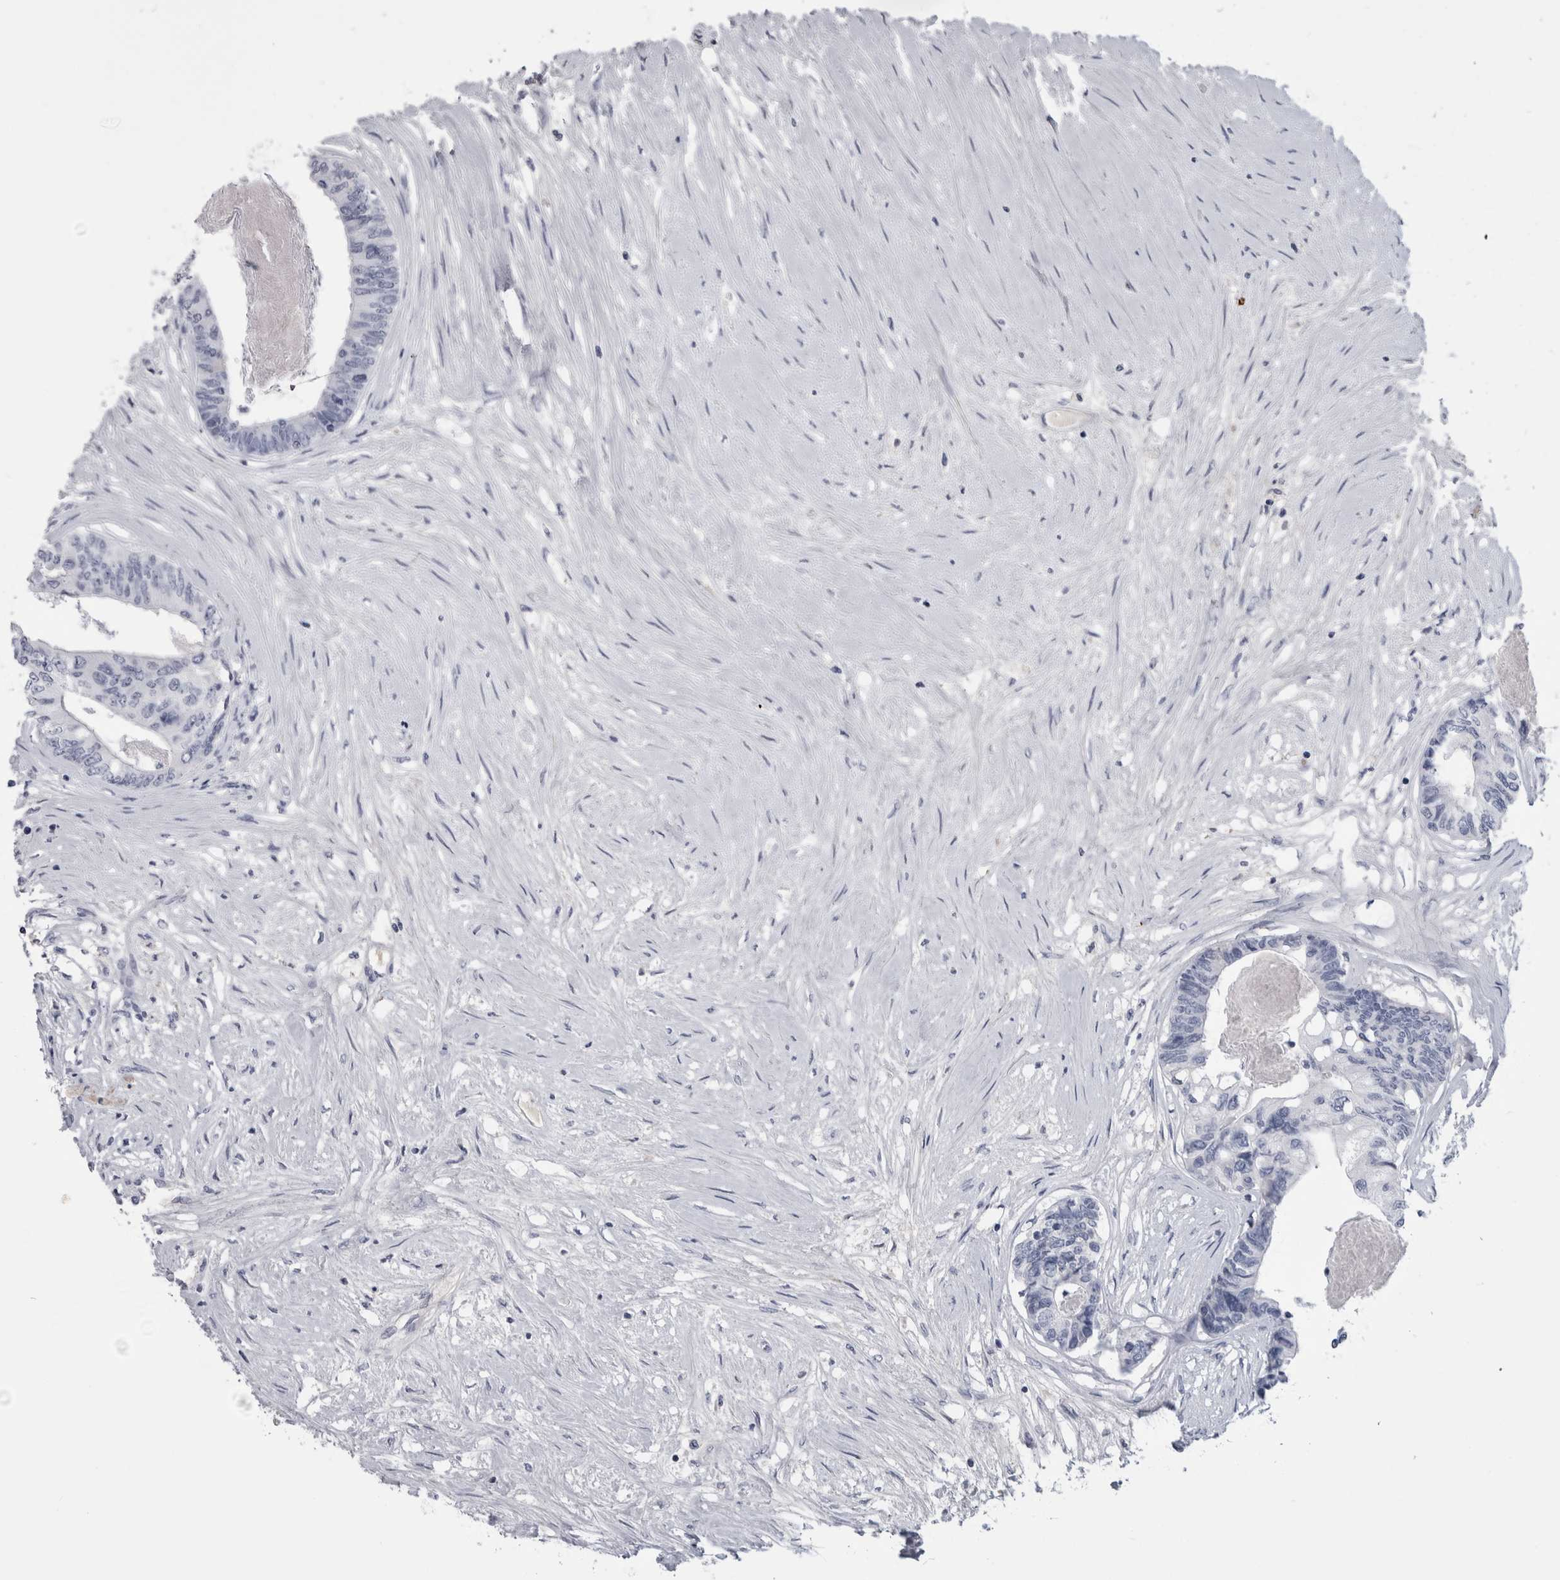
{"staining": {"intensity": "negative", "quantity": "none", "location": "none"}, "tissue": "colorectal cancer", "cell_type": "Tumor cells", "image_type": "cancer", "snomed": [{"axis": "morphology", "description": "Adenocarcinoma, NOS"}, {"axis": "topography", "description": "Rectum"}], "caption": "IHC histopathology image of neoplastic tissue: human adenocarcinoma (colorectal) stained with DAB exhibits no significant protein expression in tumor cells. (DAB (3,3'-diaminobenzidine) immunohistochemistry, high magnification).", "gene": "PAX5", "patient": {"sex": "male", "age": 63}}